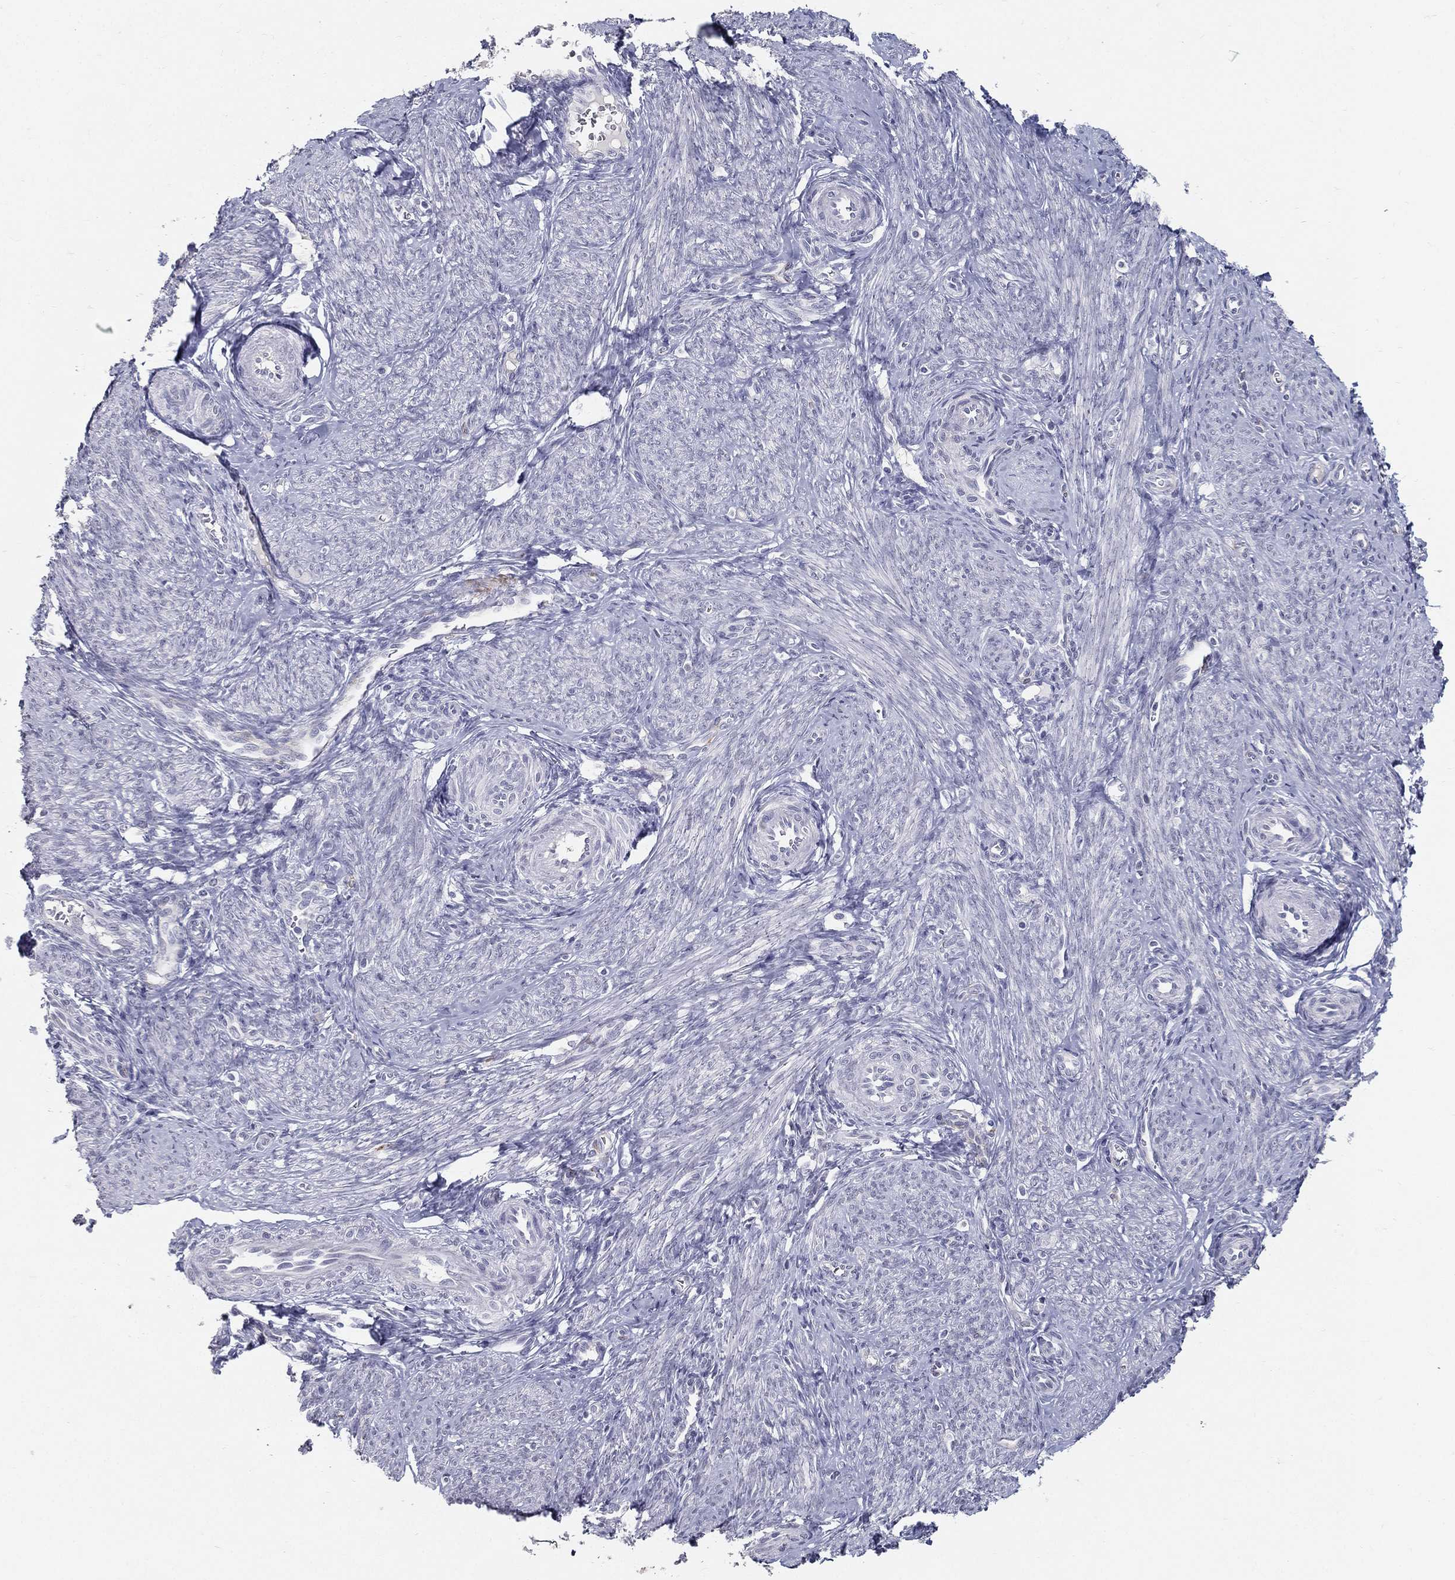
{"staining": {"intensity": "negative", "quantity": "none", "location": "none"}, "tissue": "smooth muscle", "cell_type": "Smooth muscle cells", "image_type": "normal", "snomed": [{"axis": "morphology", "description": "Normal tissue, NOS"}, {"axis": "topography", "description": "Endometrium"}], "caption": "High power microscopy micrograph of an immunohistochemistry photomicrograph of unremarkable smooth muscle, revealing no significant expression in smooth muscle cells. Brightfield microscopy of immunohistochemistry stained with DAB (brown) and hematoxylin (blue), captured at high magnification.", "gene": "ACE2", "patient": {"sex": "female", "age": 40}}